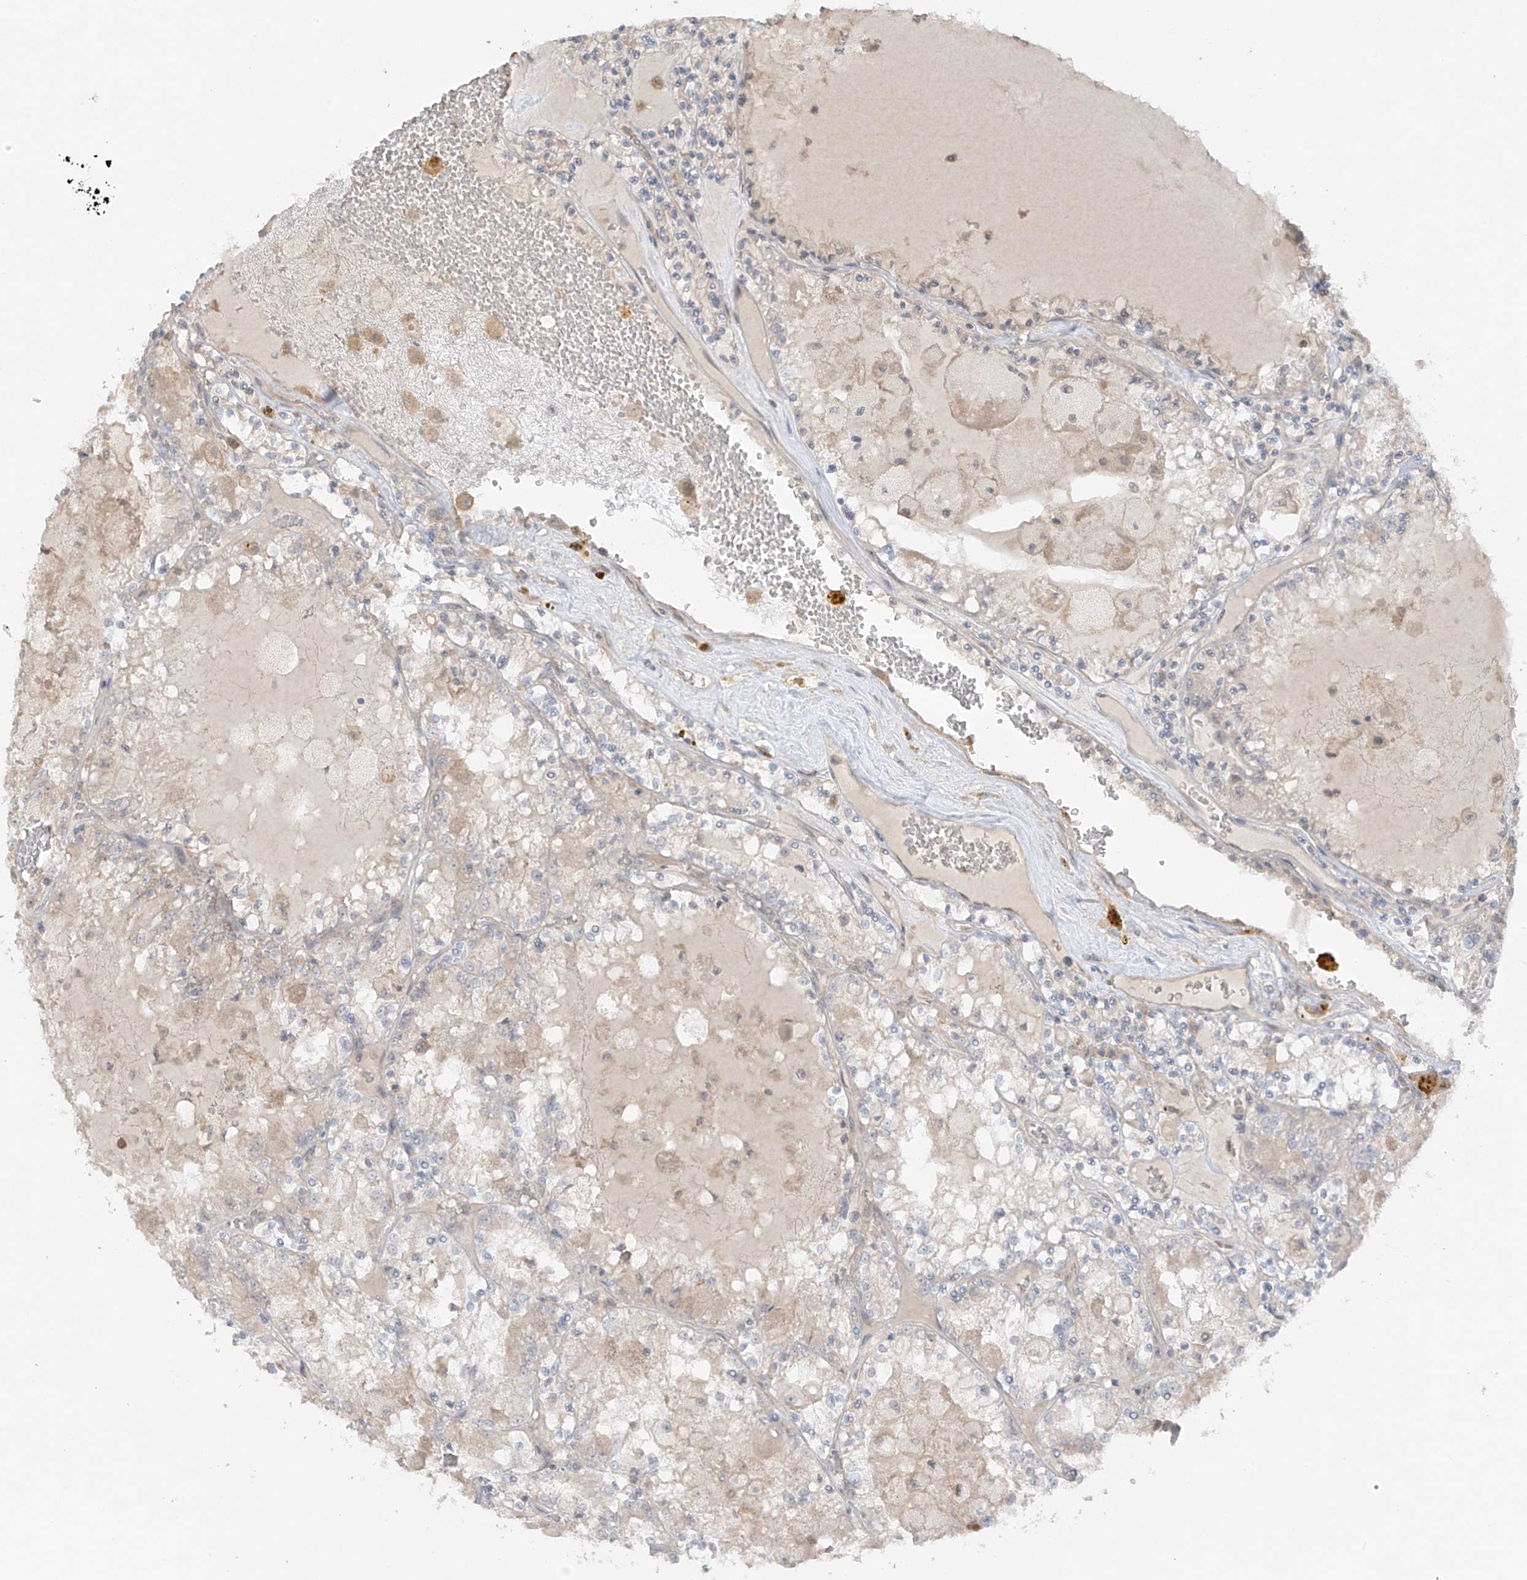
{"staining": {"intensity": "weak", "quantity": "<25%", "location": "cytoplasmic/membranous"}, "tissue": "renal cancer", "cell_type": "Tumor cells", "image_type": "cancer", "snomed": [{"axis": "morphology", "description": "Adenocarcinoma, NOS"}, {"axis": "topography", "description": "Kidney"}], "caption": "Renal cancer was stained to show a protein in brown. There is no significant positivity in tumor cells.", "gene": "ANGEL2", "patient": {"sex": "female", "age": 56}}